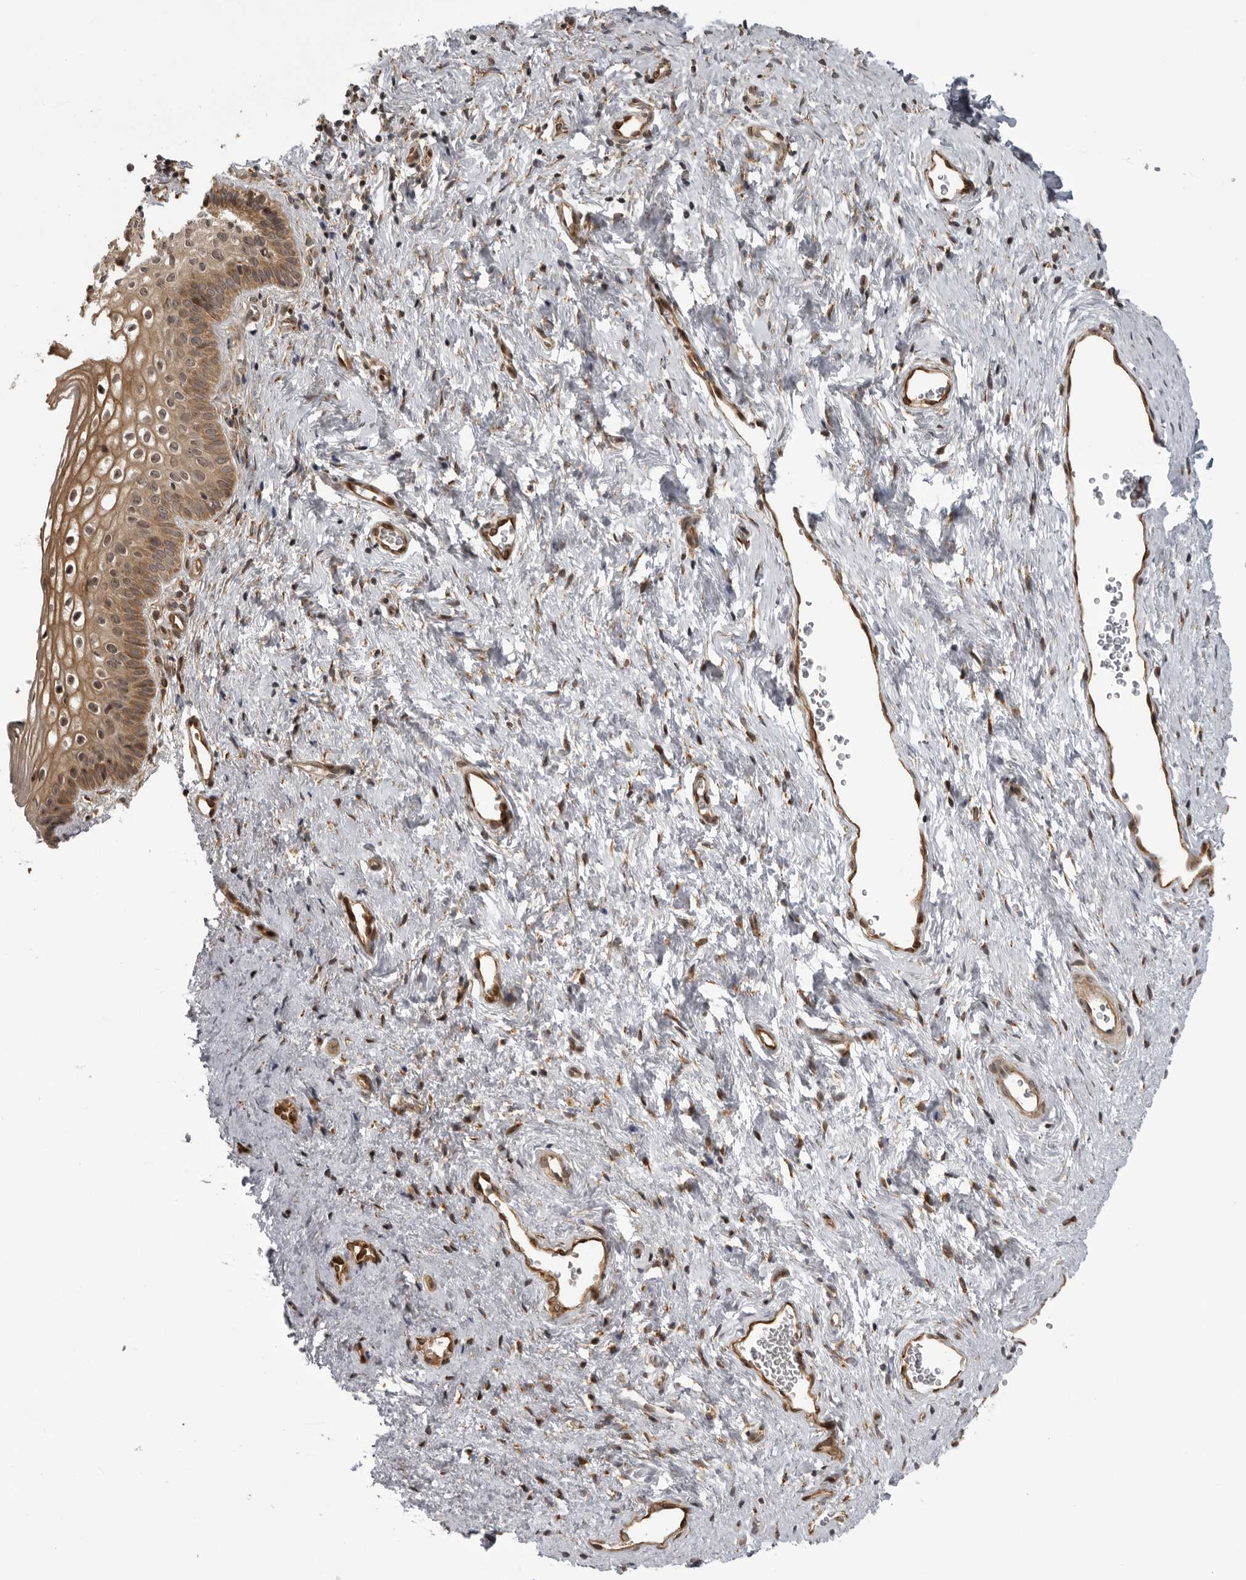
{"staining": {"intensity": "negative", "quantity": "none", "location": "none"}, "tissue": "cervix", "cell_type": "Glandular cells", "image_type": "normal", "snomed": [{"axis": "morphology", "description": "Normal tissue, NOS"}, {"axis": "topography", "description": "Cervix"}], "caption": "This is an immunohistochemistry photomicrograph of unremarkable cervix. There is no positivity in glandular cells.", "gene": "DNAH14", "patient": {"sex": "female", "age": 27}}